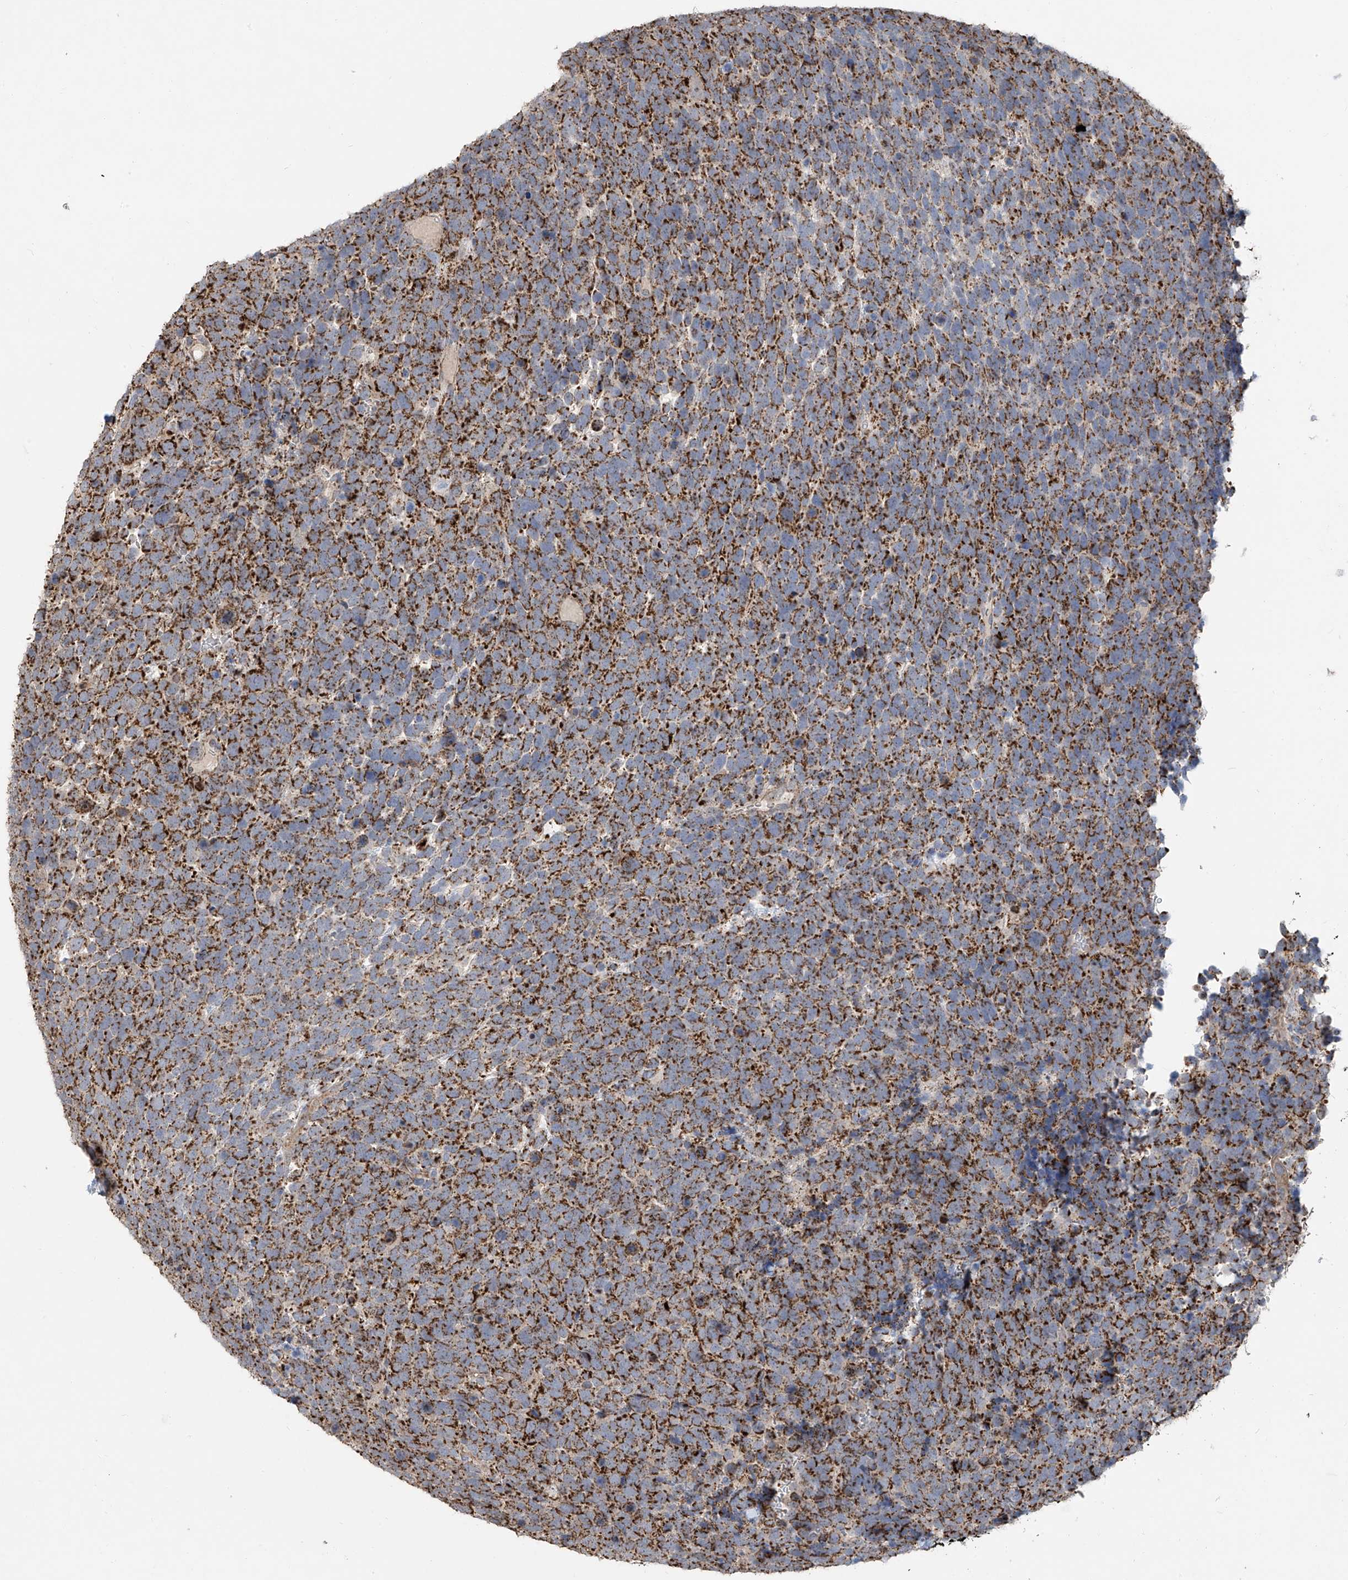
{"staining": {"intensity": "strong", "quantity": ">75%", "location": "cytoplasmic/membranous"}, "tissue": "urothelial cancer", "cell_type": "Tumor cells", "image_type": "cancer", "snomed": [{"axis": "morphology", "description": "Urothelial carcinoma, High grade"}, {"axis": "topography", "description": "Urinary bladder"}], "caption": "Immunohistochemical staining of urothelial cancer demonstrates high levels of strong cytoplasmic/membranous expression in about >75% of tumor cells. The protein is shown in brown color, while the nuclei are stained blue.", "gene": "UQCC1", "patient": {"sex": "female", "age": 82}}